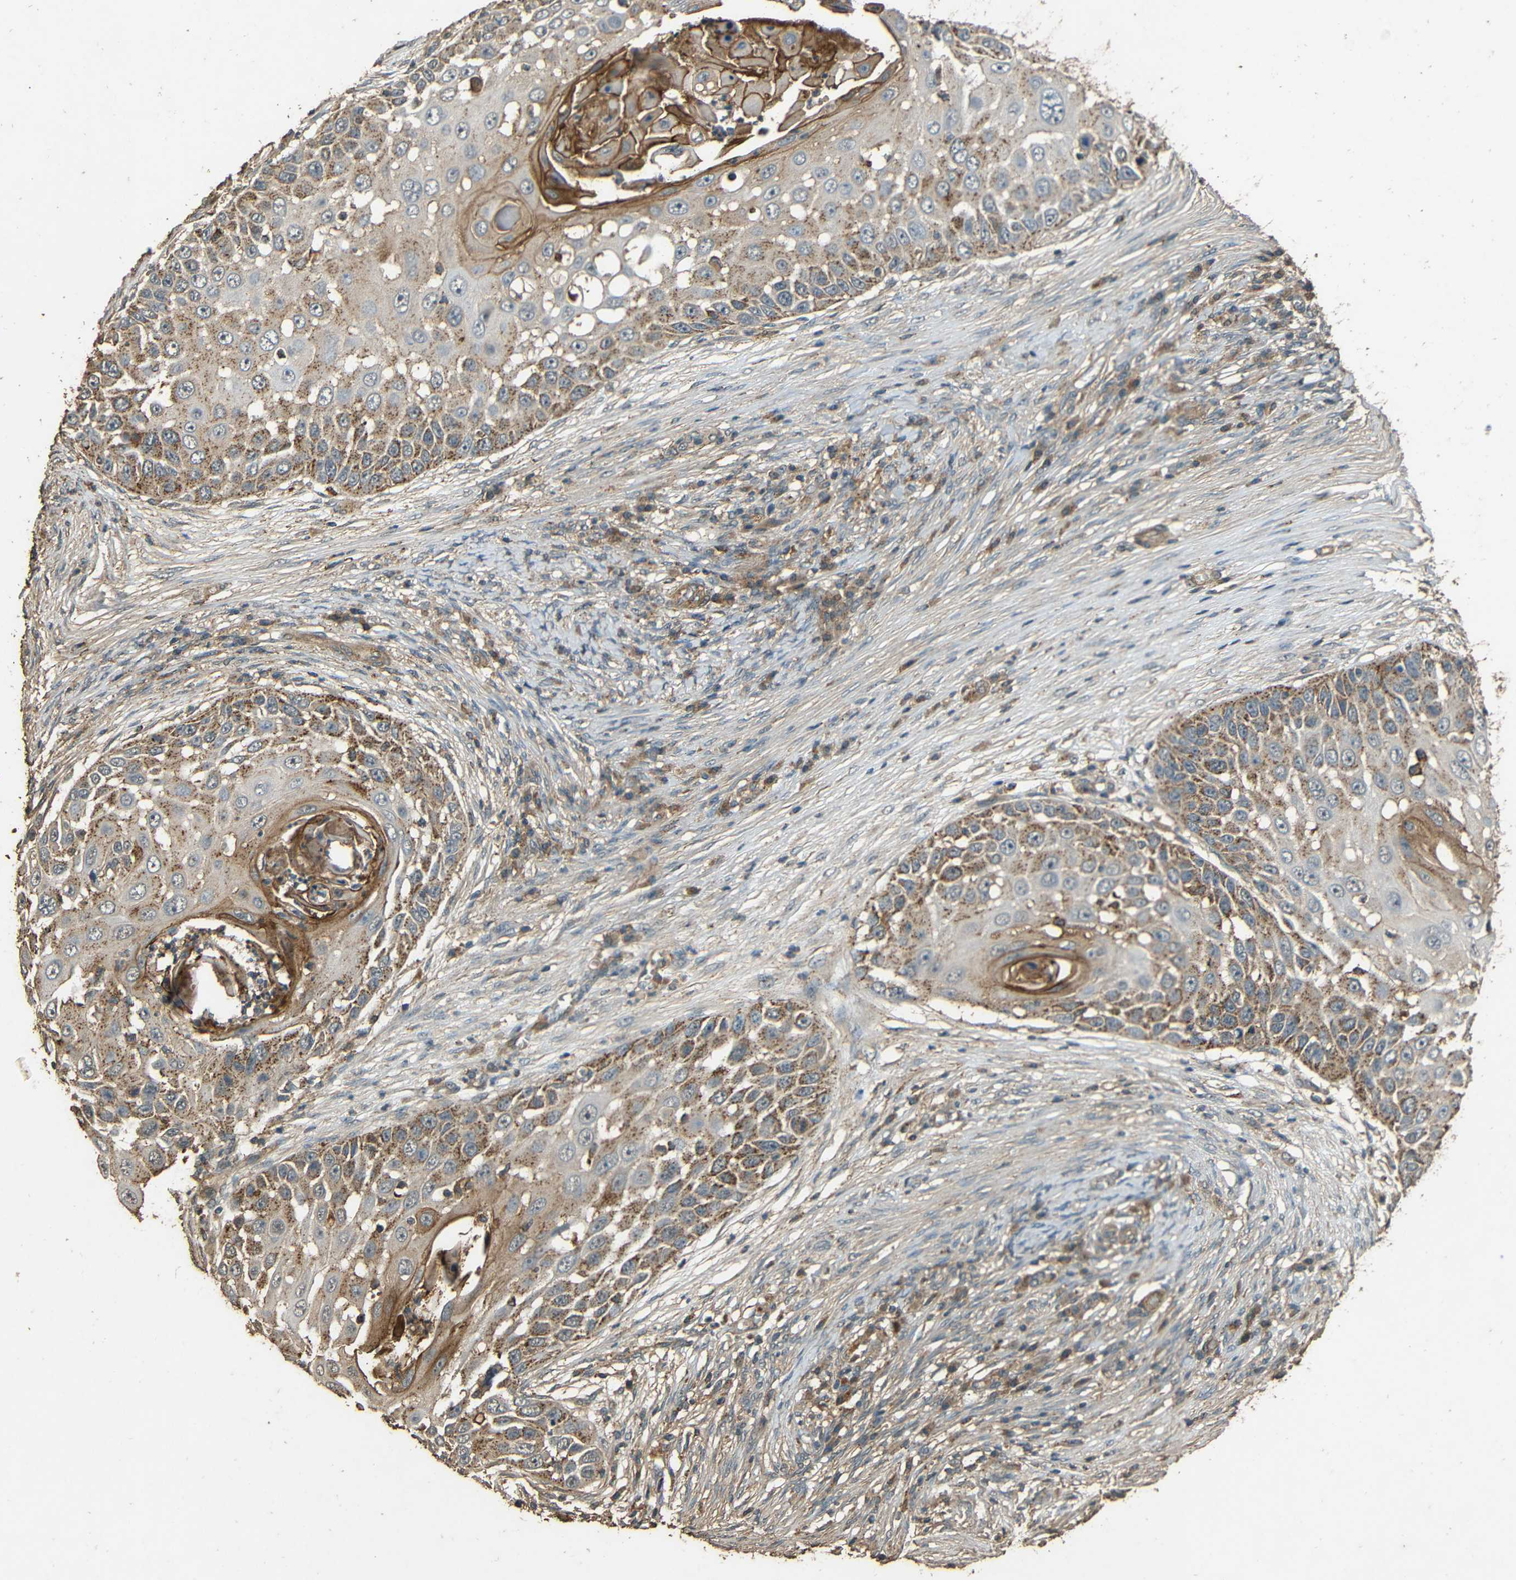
{"staining": {"intensity": "moderate", "quantity": ">75%", "location": "cytoplasmic/membranous"}, "tissue": "skin cancer", "cell_type": "Tumor cells", "image_type": "cancer", "snomed": [{"axis": "morphology", "description": "Squamous cell carcinoma, NOS"}, {"axis": "topography", "description": "Skin"}], "caption": "About >75% of tumor cells in squamous cell carcinoma (skin) display moderate cytoplasmic/membranous protein expression as visualized by brown immunohistochemical staining.", "gene": "PDE5A", "patient": {"sex": "female", "age": 44}}